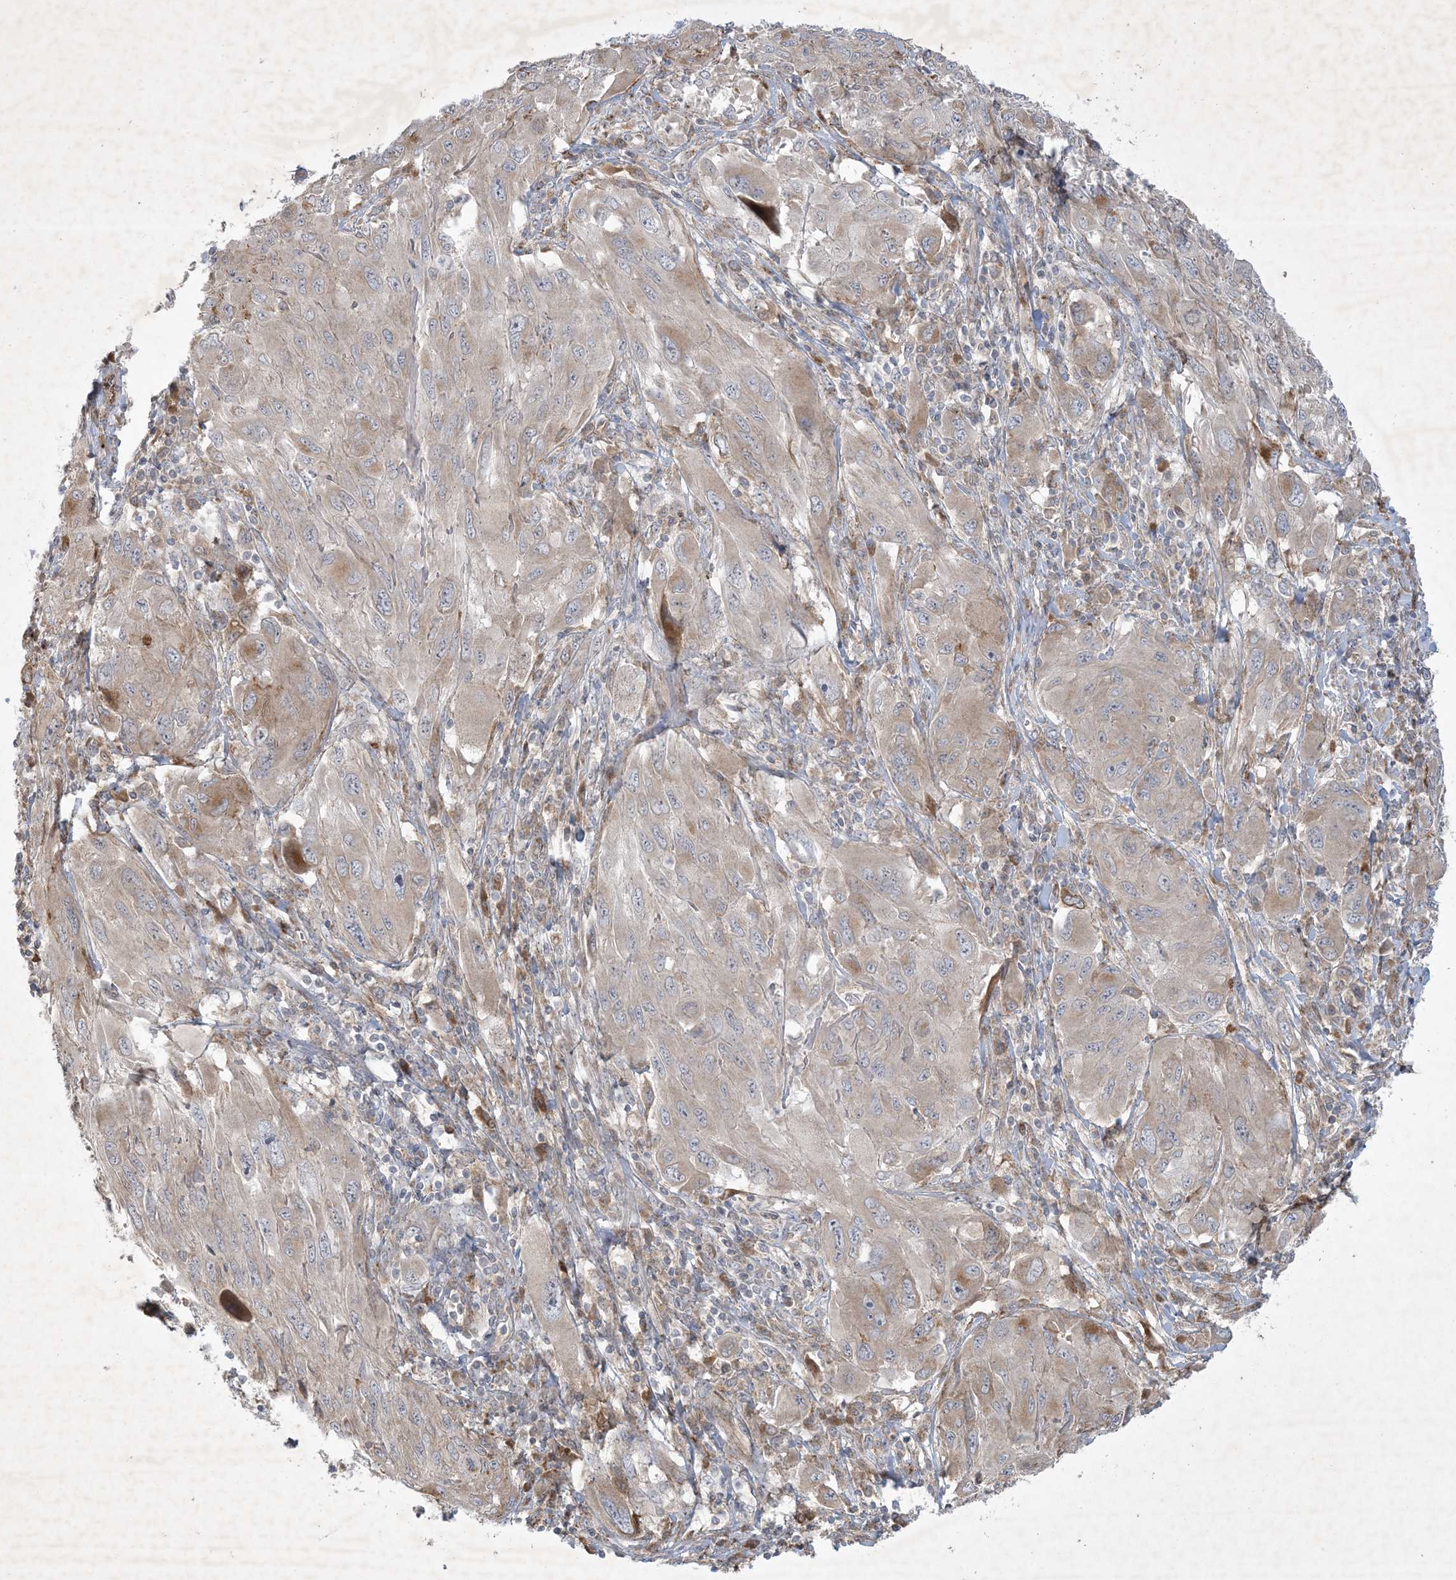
{"staining": {"intensity": "weak", "quantity": "25%-75%", "location": "cytoplasmic/membranous"}, "tissue": "melanoma", "cell_type": "Tumor cells", "image_type": "cancer", "snomed": [{"axis": "morphology", "description": "Malignant melanoma, NOS"}, {"axis": "topography", "description": "Skin"}], "caption": "A histopathology image of human melanoma stained for a protein shows weak cytoplasmic/membranous brown staining in tumor cells.", "gene": "MRPS18A", "patient": {"sex": "female", "age": 91}}